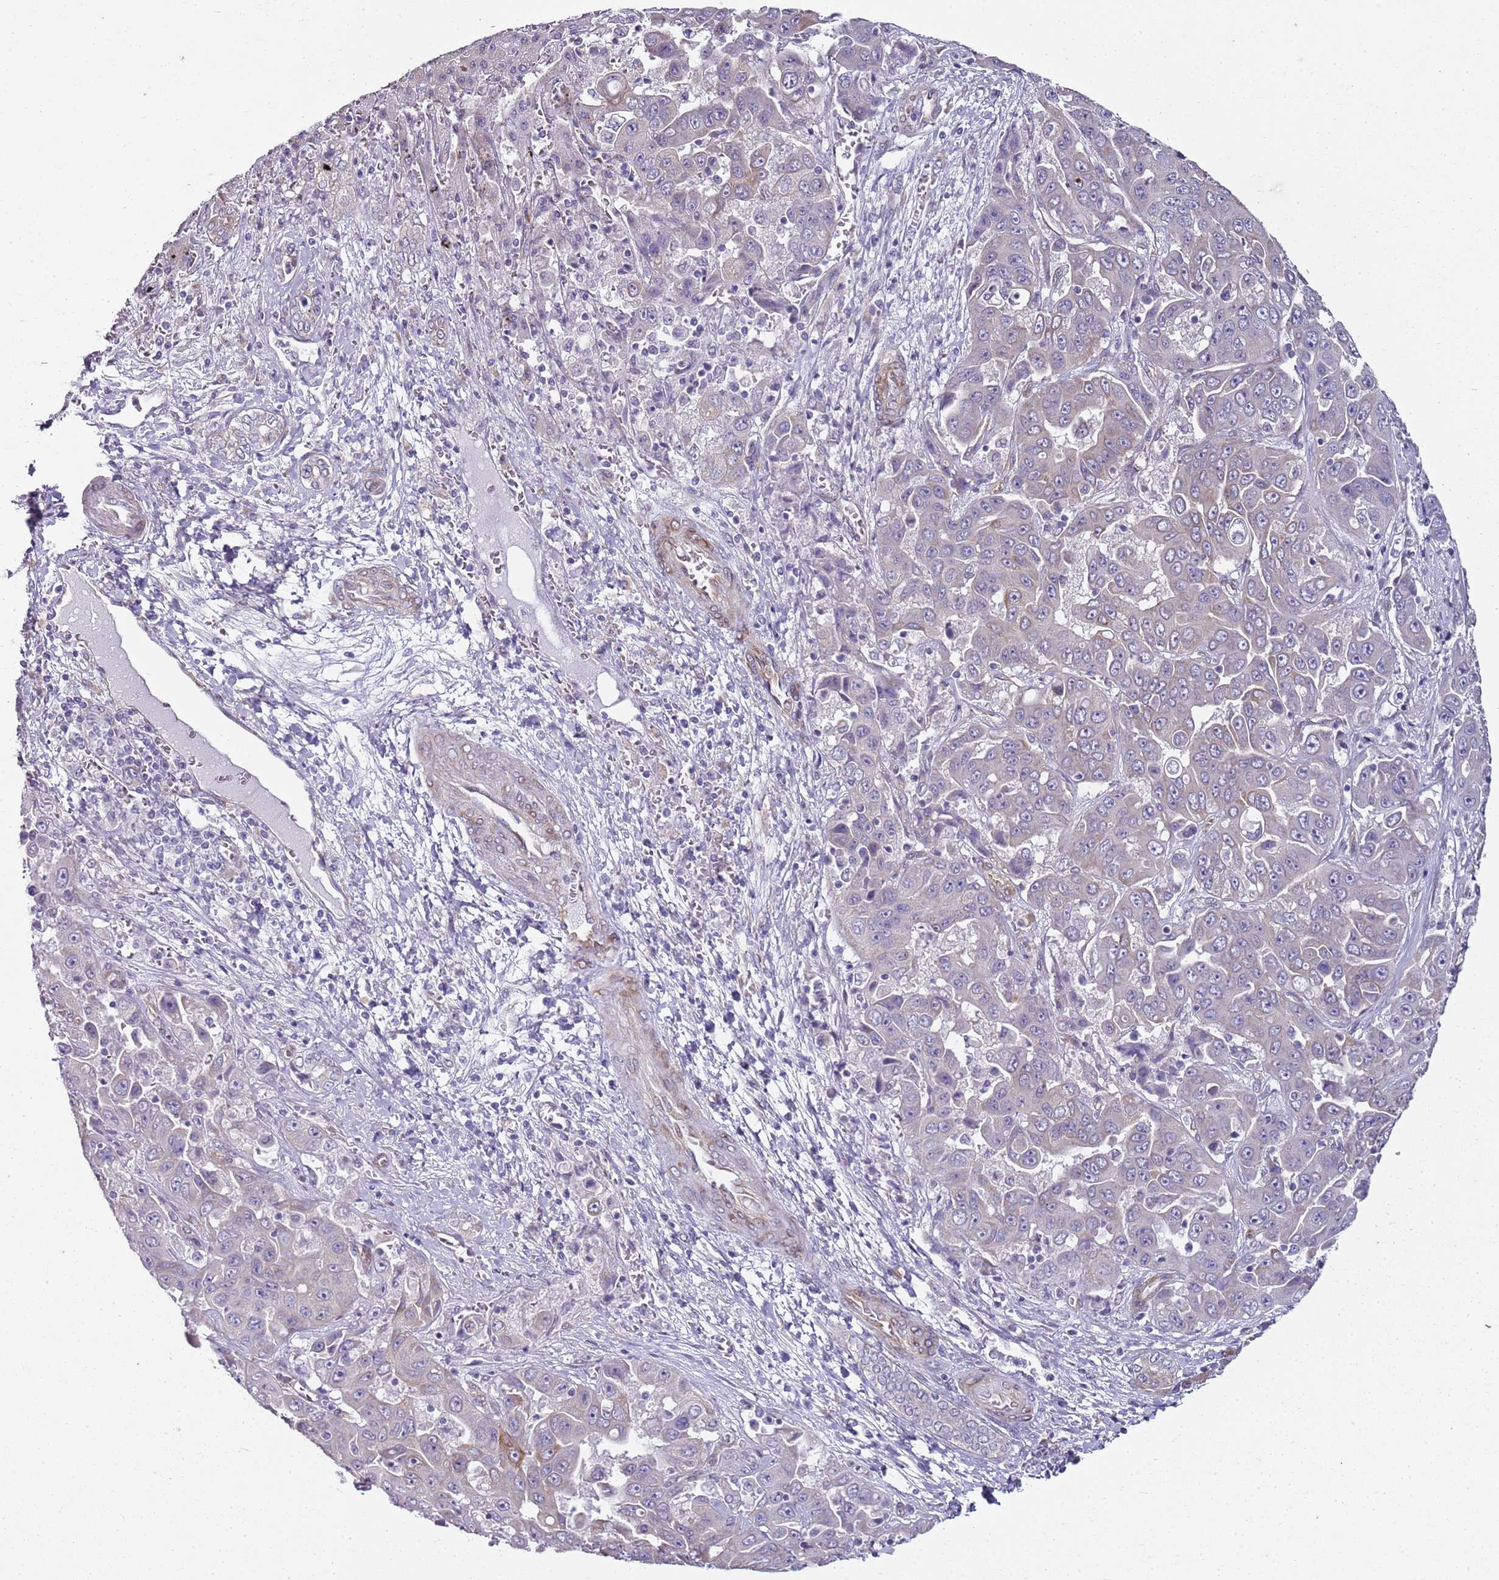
{"staining": {"intensity": "weak", "quantity": "<25%", "location": "cytoplasmic/membranous"}, "tissue": "liver cancer", "cell_type": "Tumor cells", "image_type": "cancer", "snomed": [{"axis": "morphology", "description": "Cholangiocarcinoma"}, {"axis": "topography", "description": "Liver"}], "caption": "The photomicrograph reveals no significant positivity in tumor cells of cholangiocarcinoma (liver).", "gene": "TBC1D9", "patient": {"sex": "female", "age": 52}}